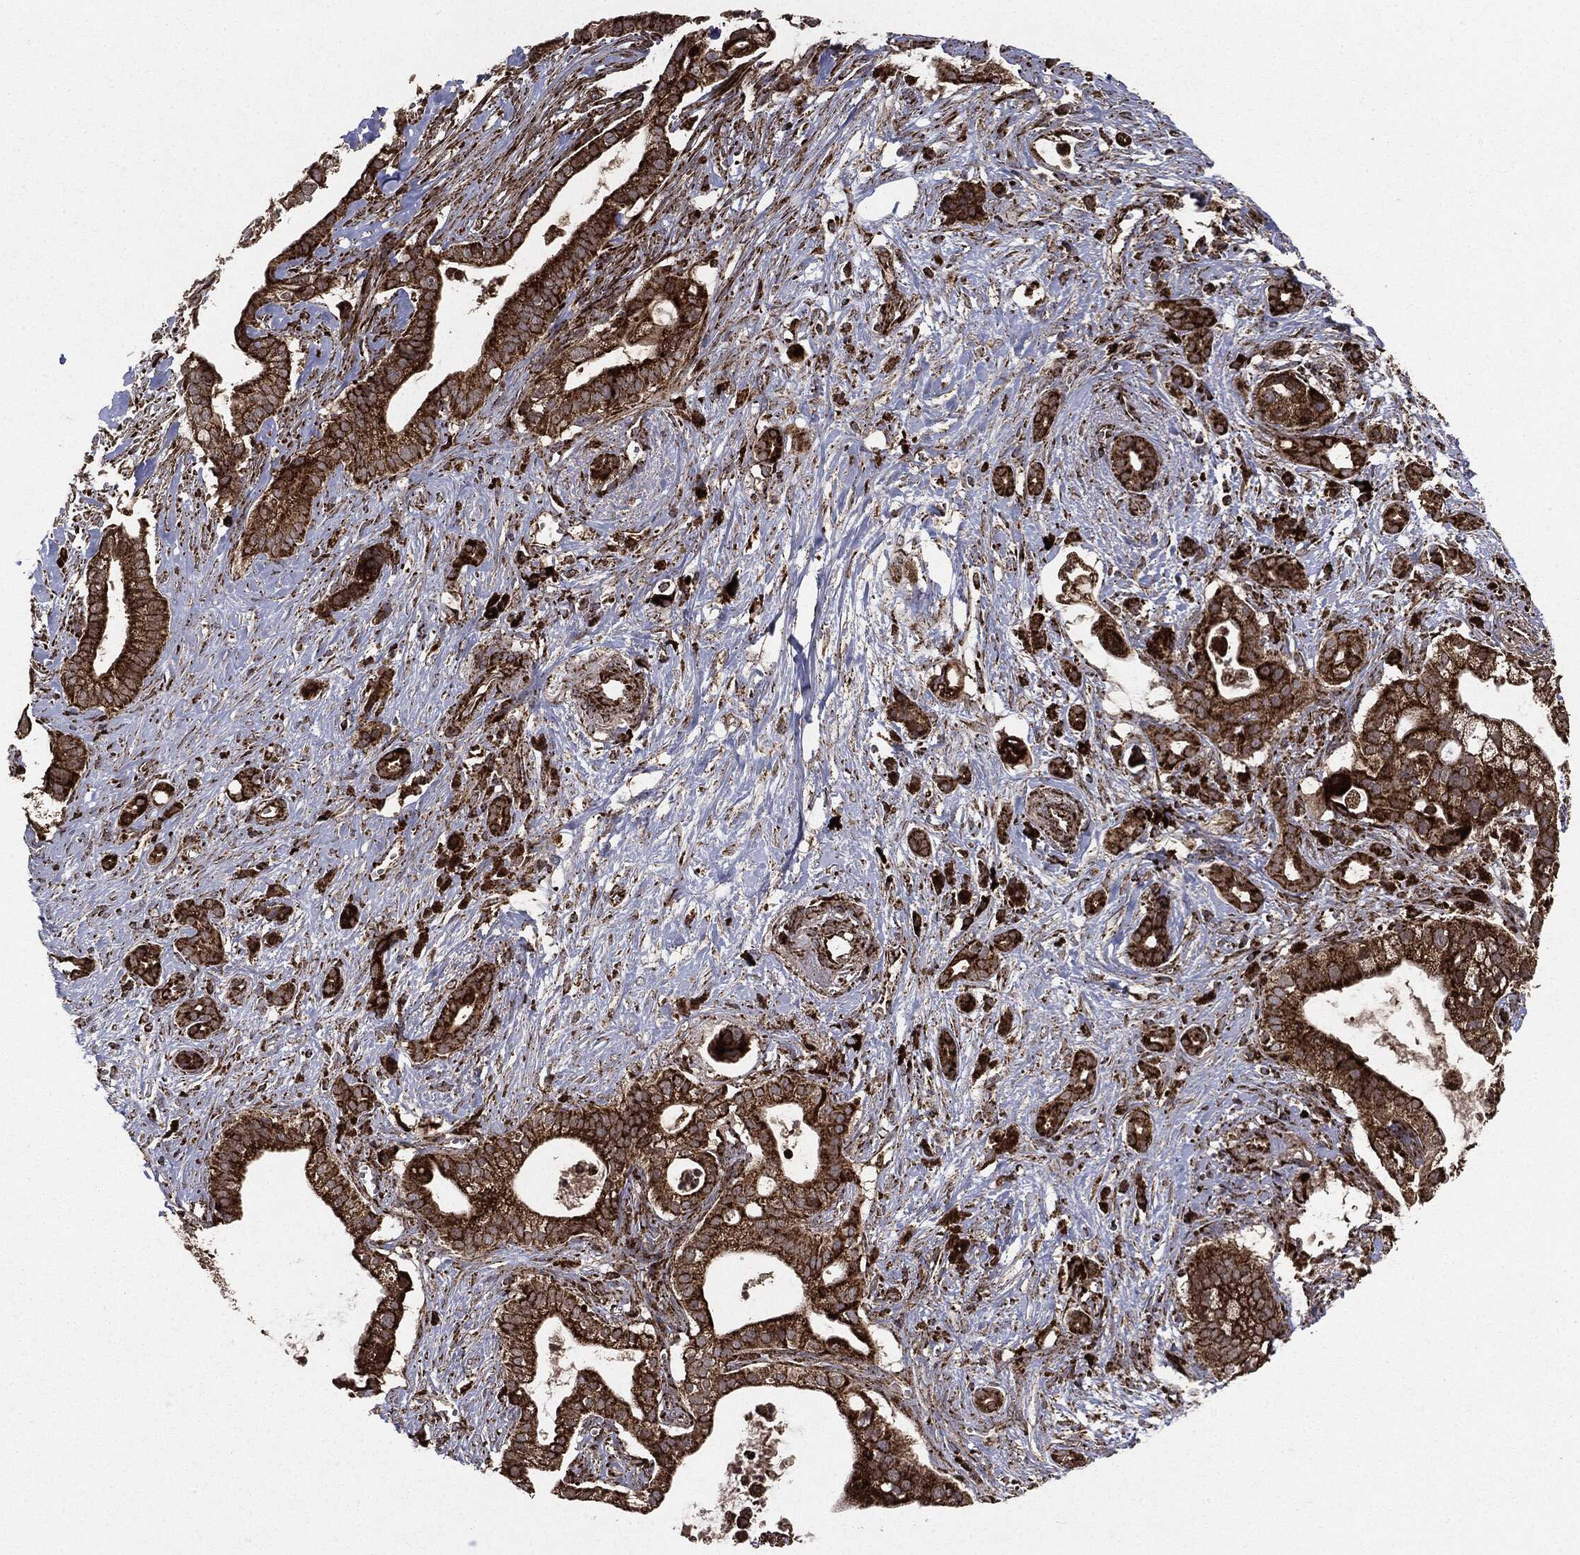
{"staining": {"intensity": "strong", "quantity": ">75%", "location": "cytoplasmic/membranous"}, "tissue": "pancreatic cancer", "cell_type": "Tumor cells", "image_type": "cancer", "snomed": [{"axis": "morphology", "description": "Adenocarcinoma, NOS"}, {"axis": "topography", "description": "Pancreas"}], "caption": "The image reveals staining of adenocarcinoma (pancreatic), revealing strong cytoplasmic/membranous protein staining (brown color) within tumor cells.", "gene": "MAP2K1", "patient": {"sex": "male", "age": 61}}